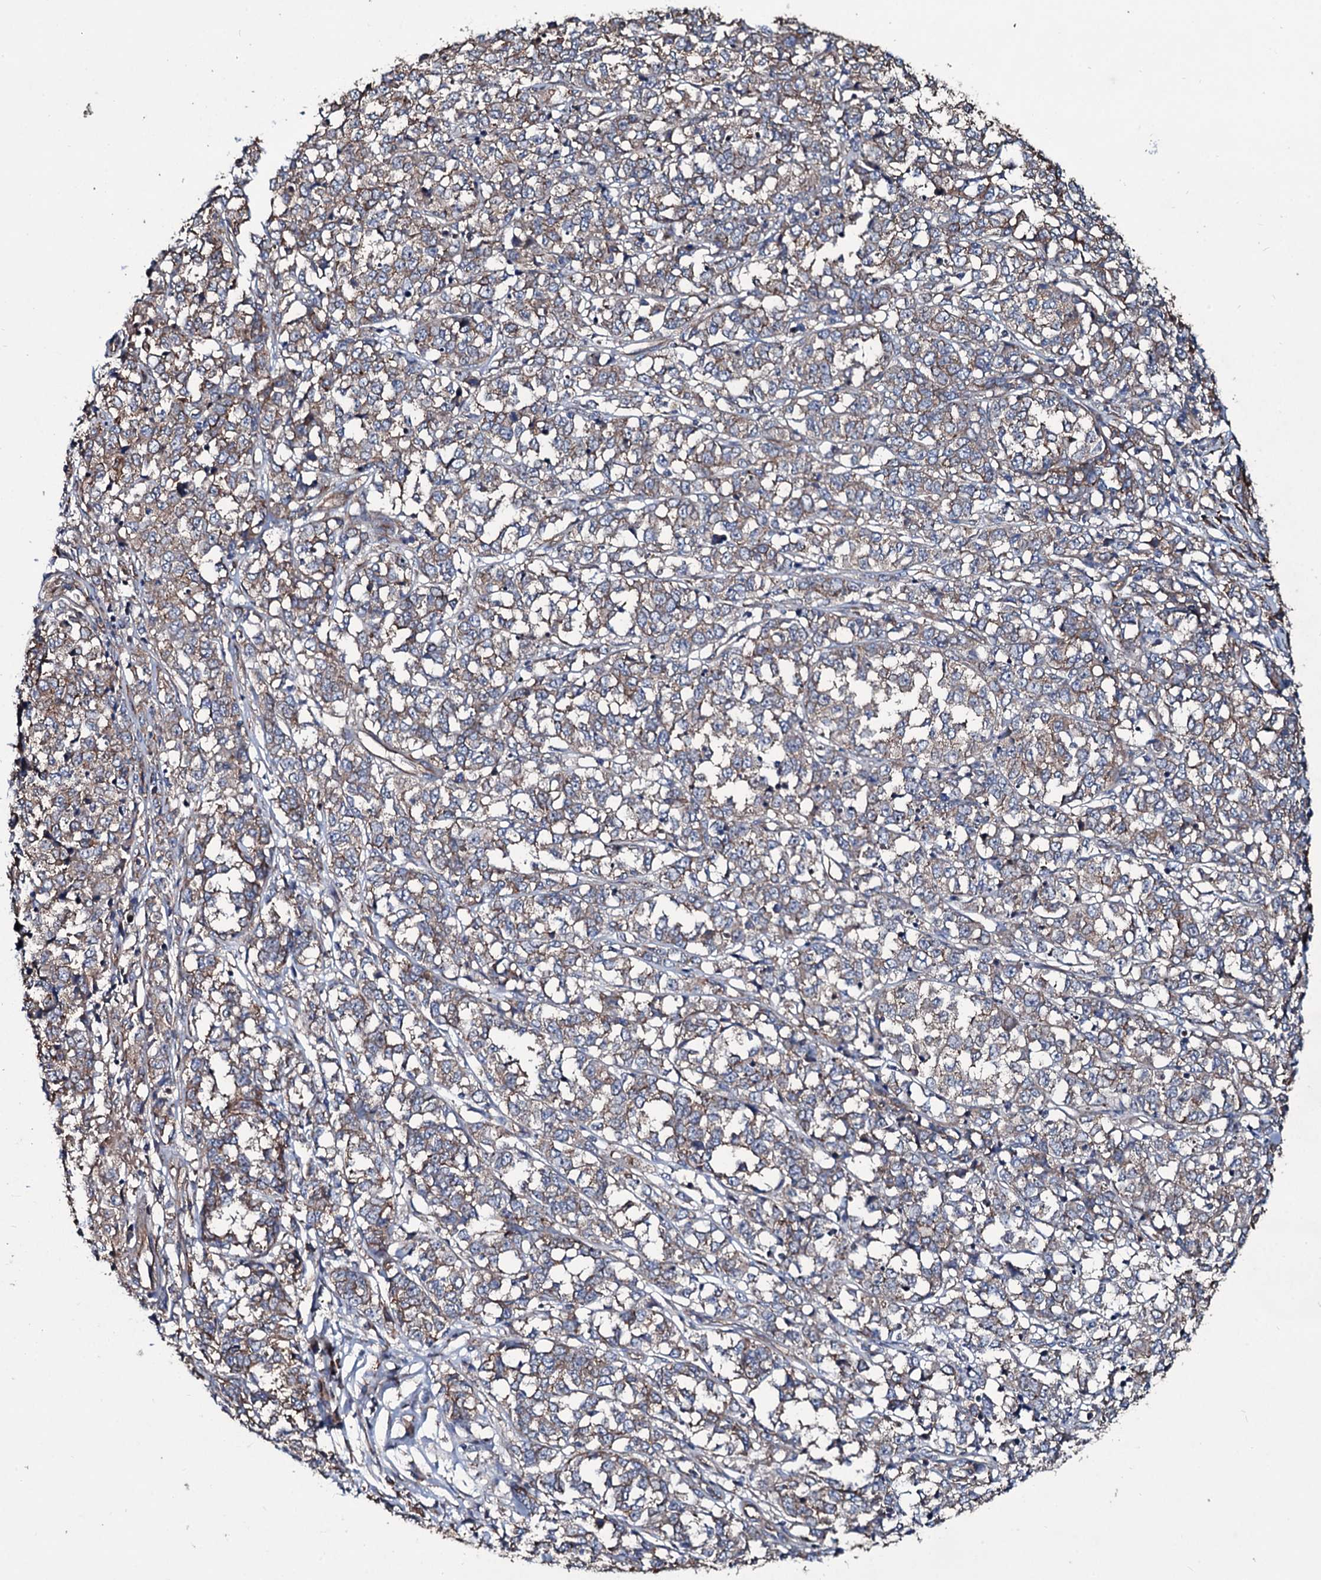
{"staining": {"intensity": "weak", "quantity": "25%-75%", "location": "cytoplasmic/membranous"}, "tissue": "melanoma", "cell_type": "Tumor cells", "image_type": "cancer", "snomed": [{"axis": "morphology", "description": "Malignant melanoma, NOS"}, {"axis": "topography", "description": "Skin"}], "caption": "DAB immunohistochemical staining of human malignant melanoma displays weak cytoplasmic/membranous protein expression in about 25%-75% of tumor cells. The staining was performed using DAB to visualize the protein expression in brown, while the nuclei were stained in blue with hematoxylin (Magnification: 20x).", "gene": "DMAC2", "patient": {"sex": "female", "age": 72}}